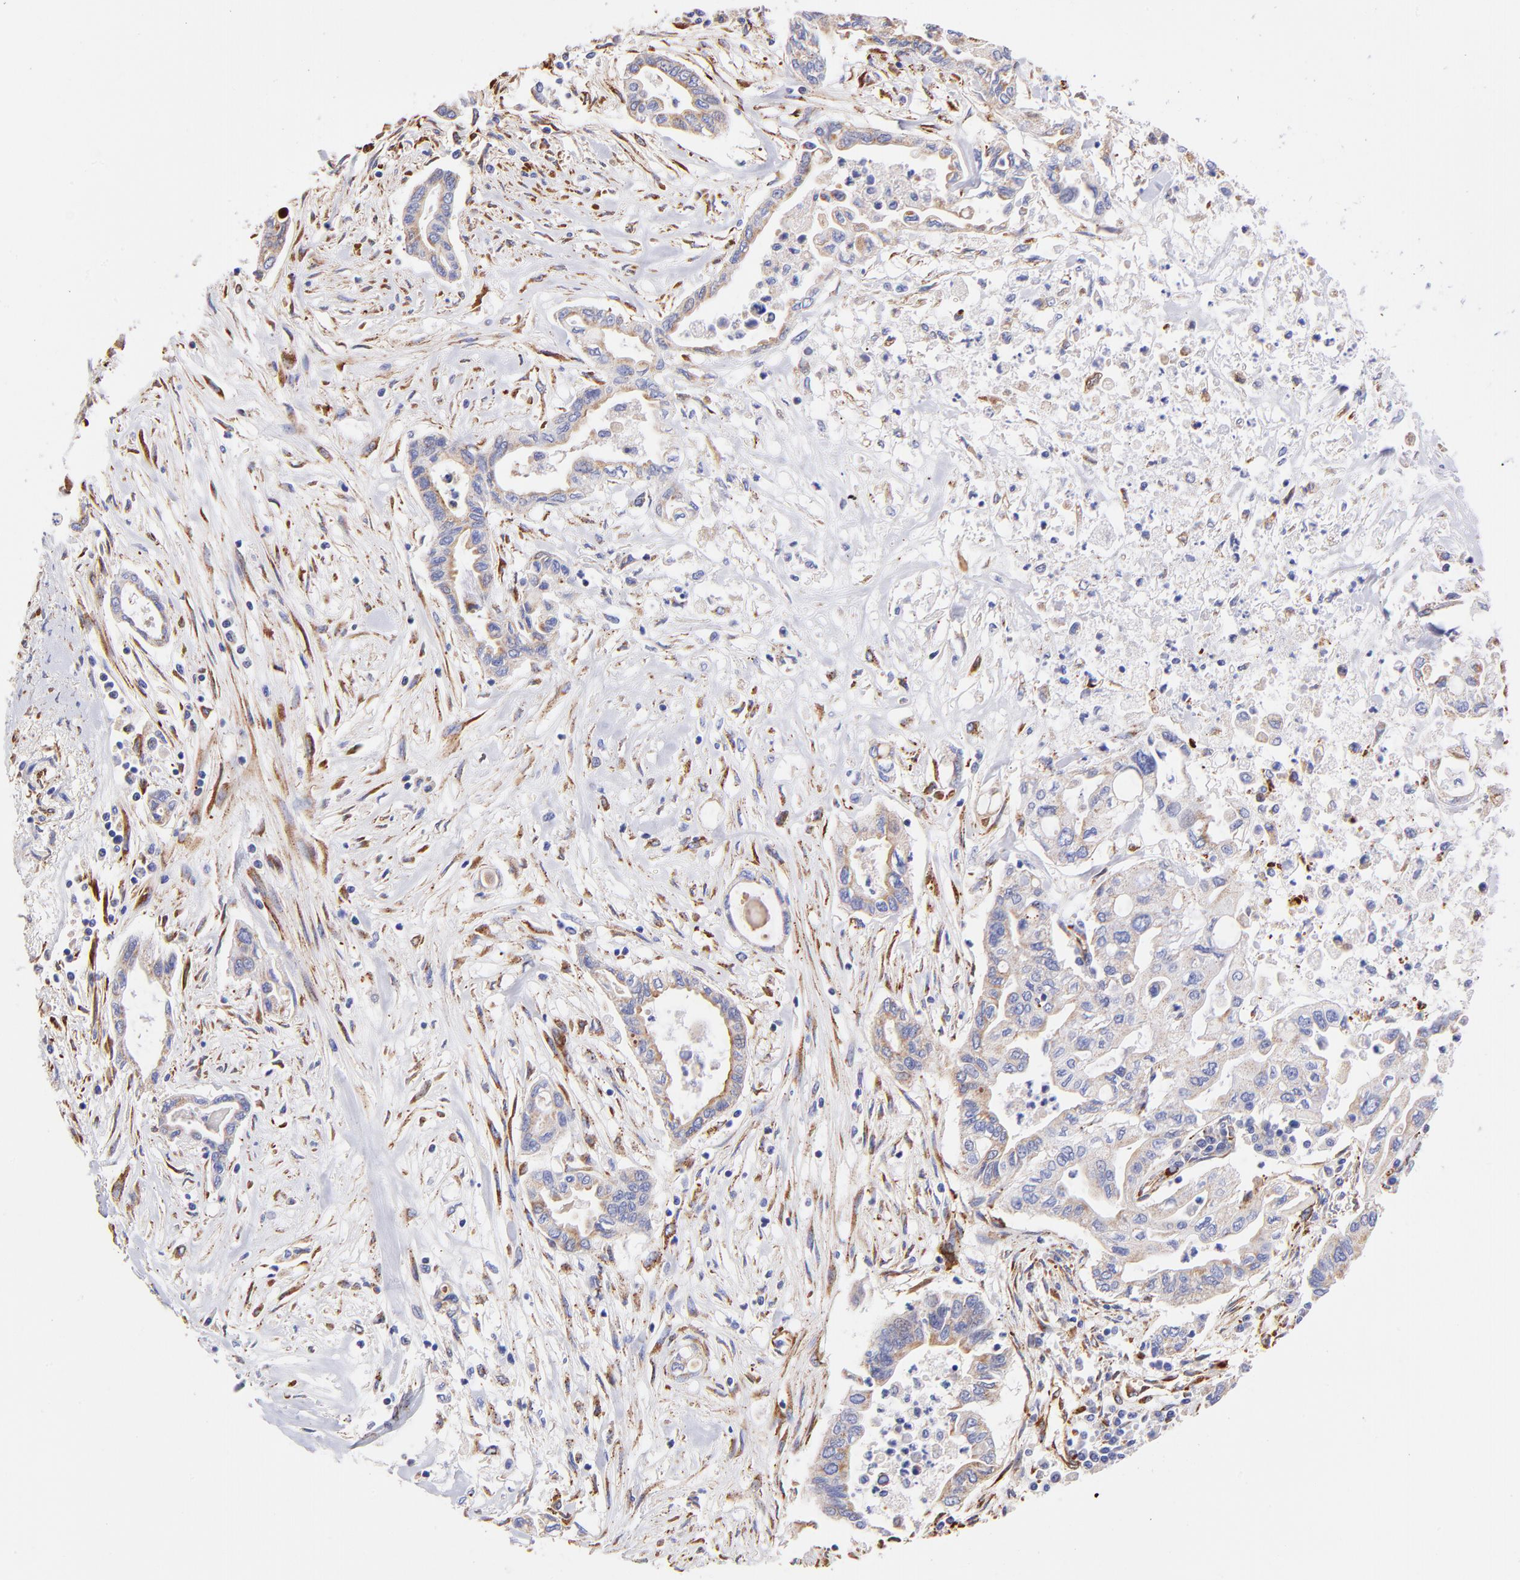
{"staining": {"intensity": "weak", "quantity": ">75%", "location": "cytoplasmic/membranous"}, "tissue": "pancreatic cancer", "cell_type": "Tumor cells", "image_type": "cancer", "snomed": [{"axis": "morphology", "description": "Adenocarcinoma, NOS"}, {"axis": "topography", "description": "Pancreas"}], "caption": "A histopathology image showing weak cytoplasmic/membranous positivity in about >75% of tumor cells in pancreatic adenocarcinoma, as visualized by brown immunohistochemical staining.", "gene": "SPARC", "patient": {"sex": "female", "age": 57}}